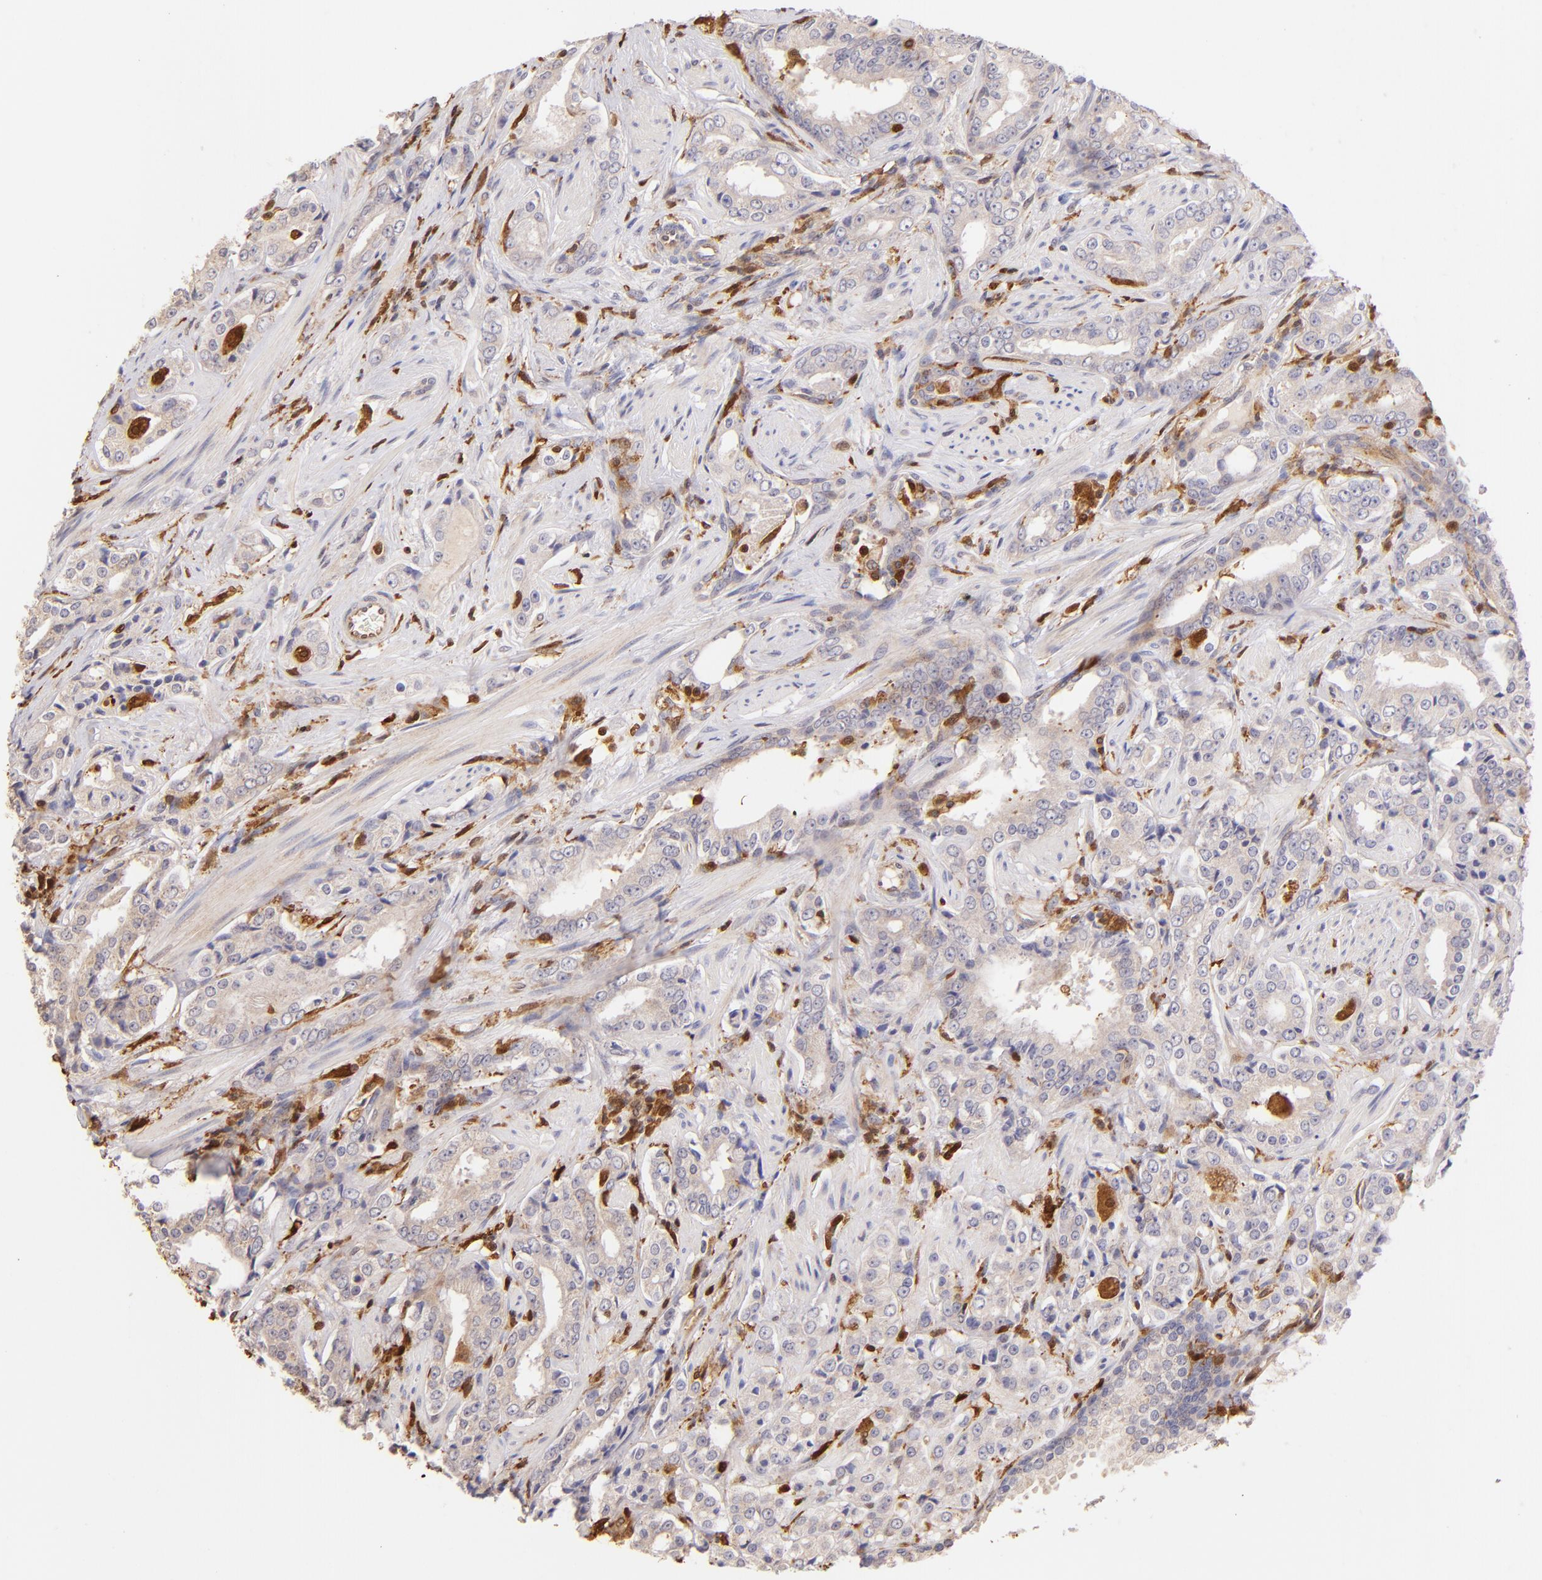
{"staining": {"intensity": "weak", "quantity": ">75%", "location": "cytoplasmic/membranous"}, "tissue": "prostate cancer", "cell_type": "Tumor cells", "image_type": "cancer", "snomed": [{"axis": "morphology", "description": "Adenocarcinoma, Medium grade"}, {"axis": "topography", "description": "Prostate"}], "caption": "Prostate cancer (medium-grade adenocarcinoma) stained with immunohistochemistry demonstrates weak cytoplasmic/membranous expression in approximately >75% of tumor cells. (DAB (3,3'-diaminobenzidine) = brown stain, brightfield microscopy at high magnification).", "gene": "BTK", "patient": {"sex": "male", "age": 60}}